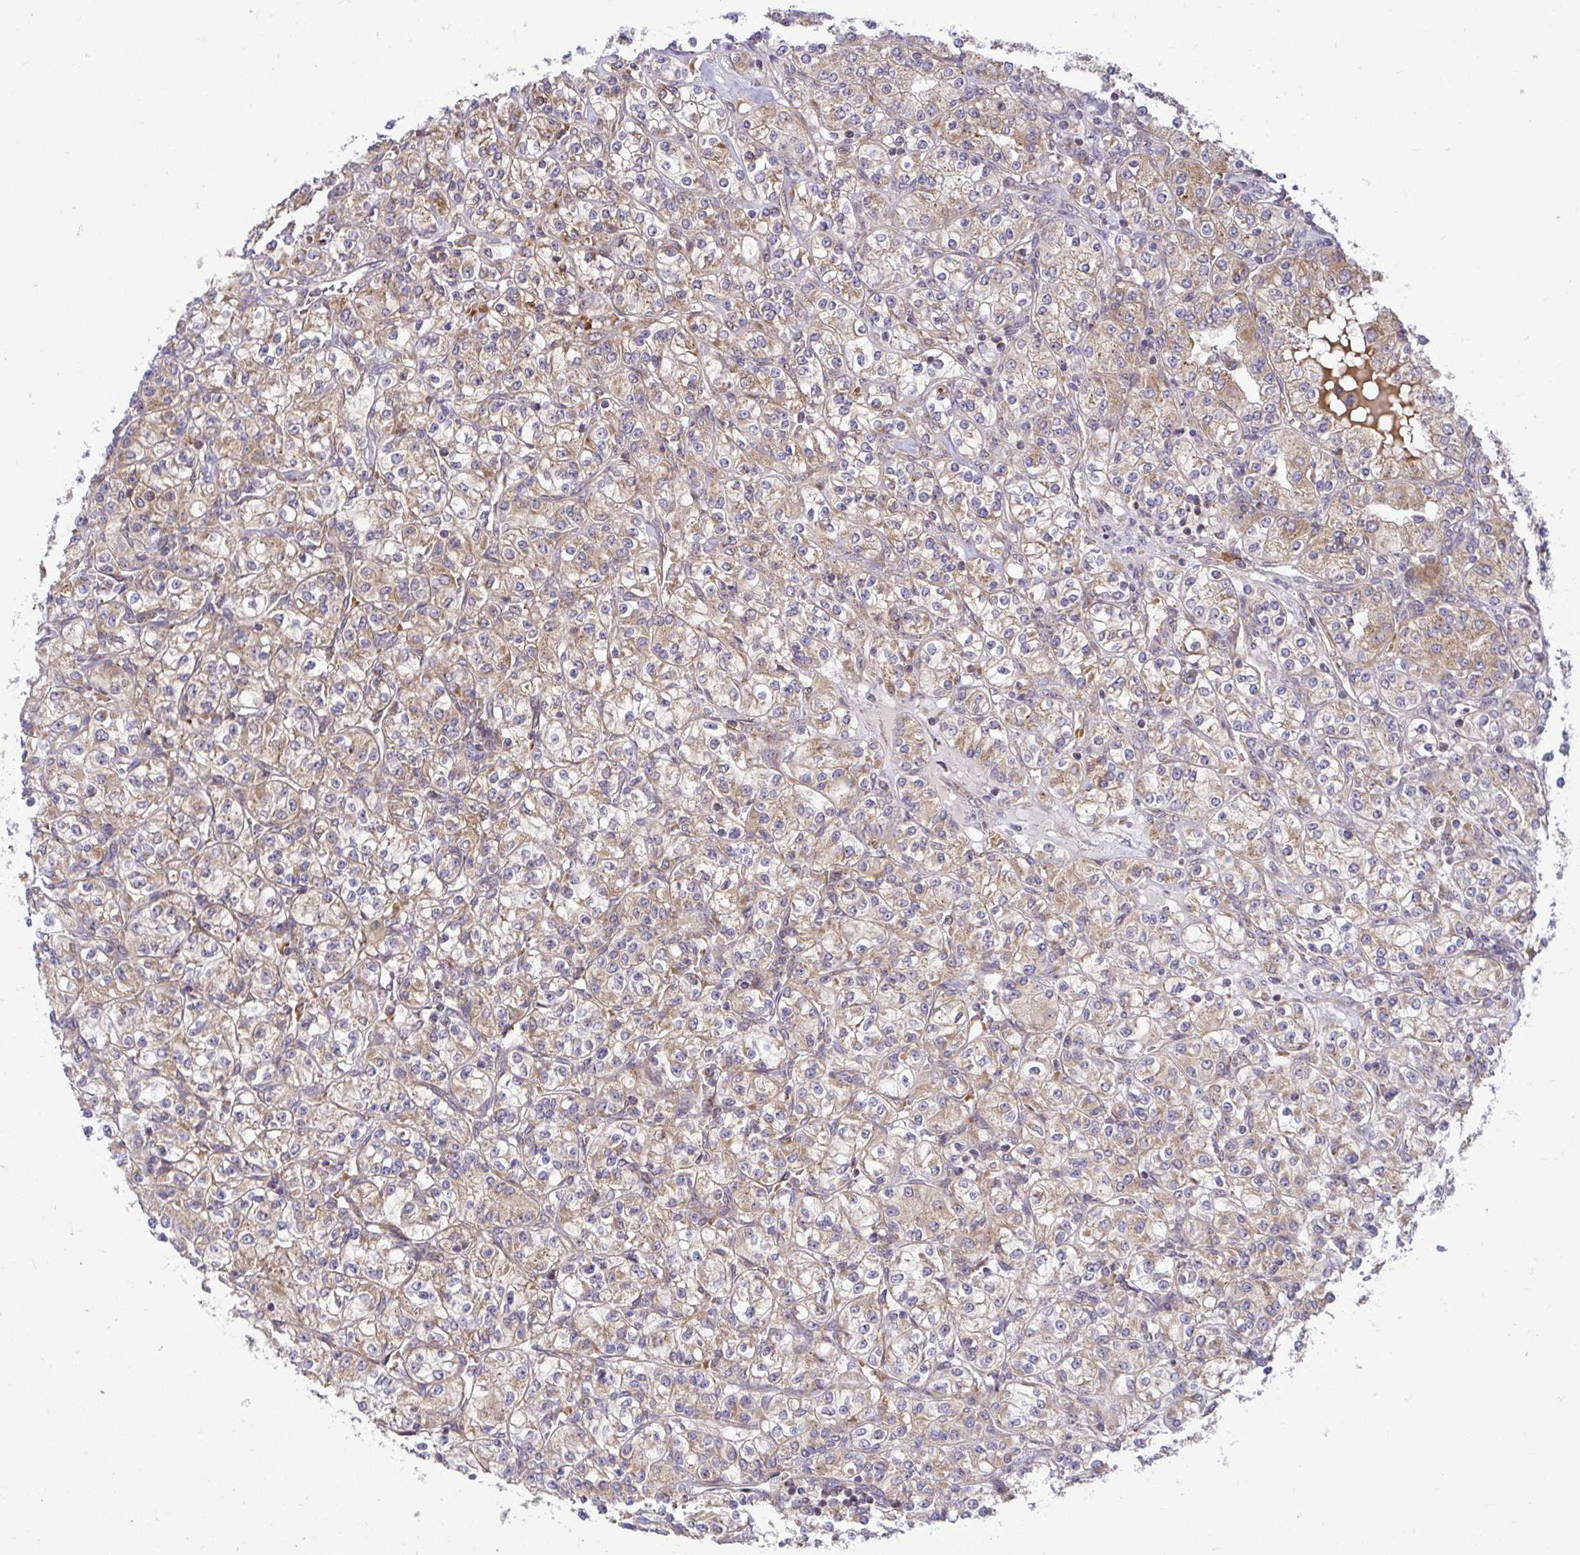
{"staining": {"intensity": "weak", "quantity": ">75%", "location": "cytoplasmic/membranous"}, "tissue": "renal cancer", "cell_type": "Tumor cells", "image_type": "cancer", "snomed": [{"axis": "morphology", "description": "Adenocarcinoma, NOS"}, {"axis": "topography", "description": "Kidney"}], "caption": "Immunohistochemical staining of human renal cancer (adenocarcinoma) exhibits low levels of weak cytoplasmic/membranous positivity in approximately >75% of tumor cells.", "gene": "VTI1B", "patient": {"sex": "male", "age": 77}}